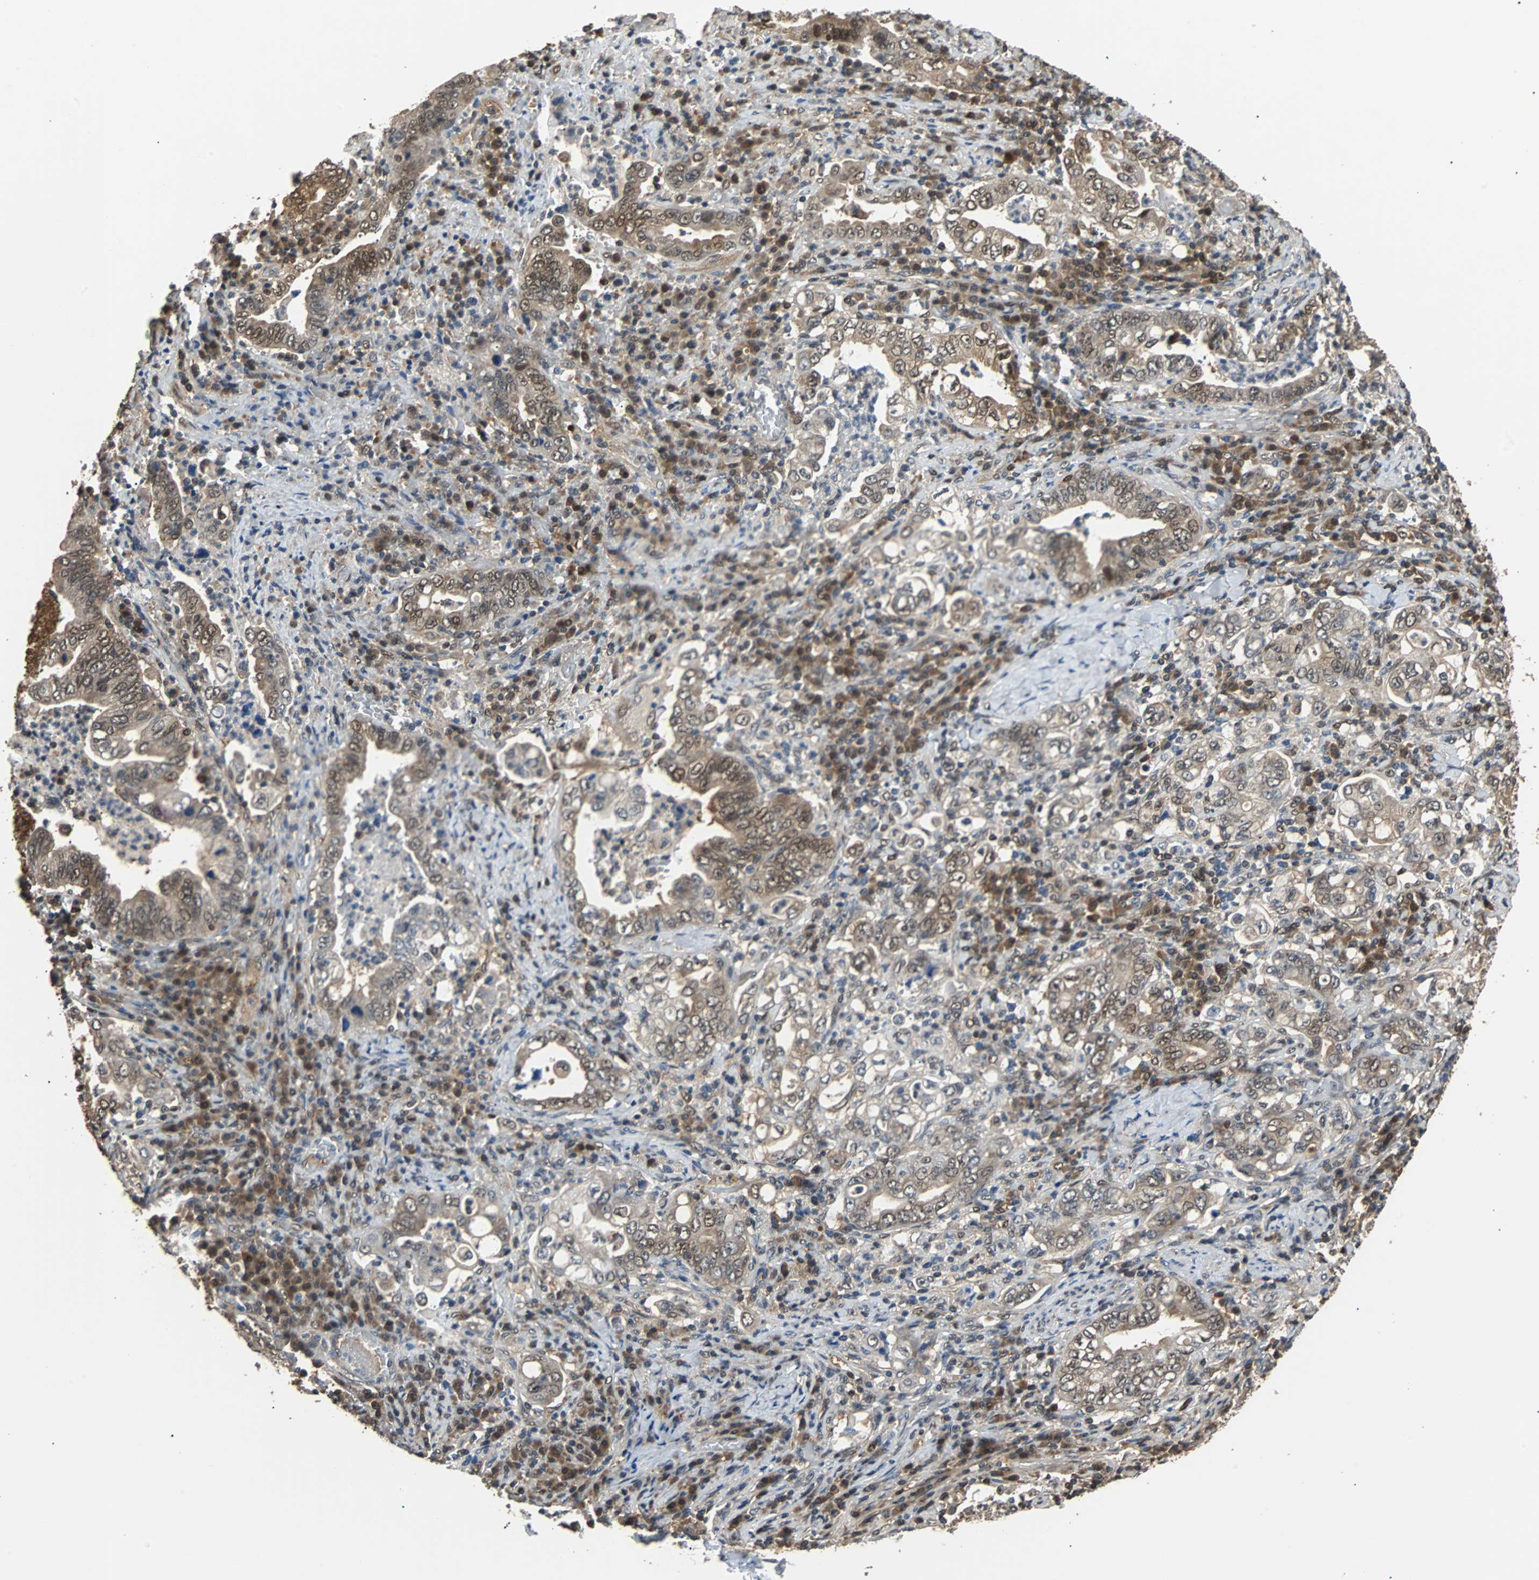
{"staining": {"intensity": "weak", "quantity": ">75%", "location": "cytoplasmic/membranous"}, "tissue": "stomach cancer", "cell_type": "Tumor cells", "image_type": "cancer", "snomed": [{"axis": "morphology", "description": "Normal tissue, NOS"}, {"axis": "morphology", "description": "Adenocarcinoma, NOS"}, {"axis": "topography", "description": "Esophagus"}, {"axis": "topography", "description": "Stomach, upper"}, {"axis": "topography", "description": "Peripheral nerve tissue"}], "caption": "Immunohistochemical staining of human stomach cancer displays low levels of weak cytoplasmic/membranous expression in approximately >75% of tumor cells.", "gene": "PRDX6", "patient": {"sex": "male", "age": 62}}